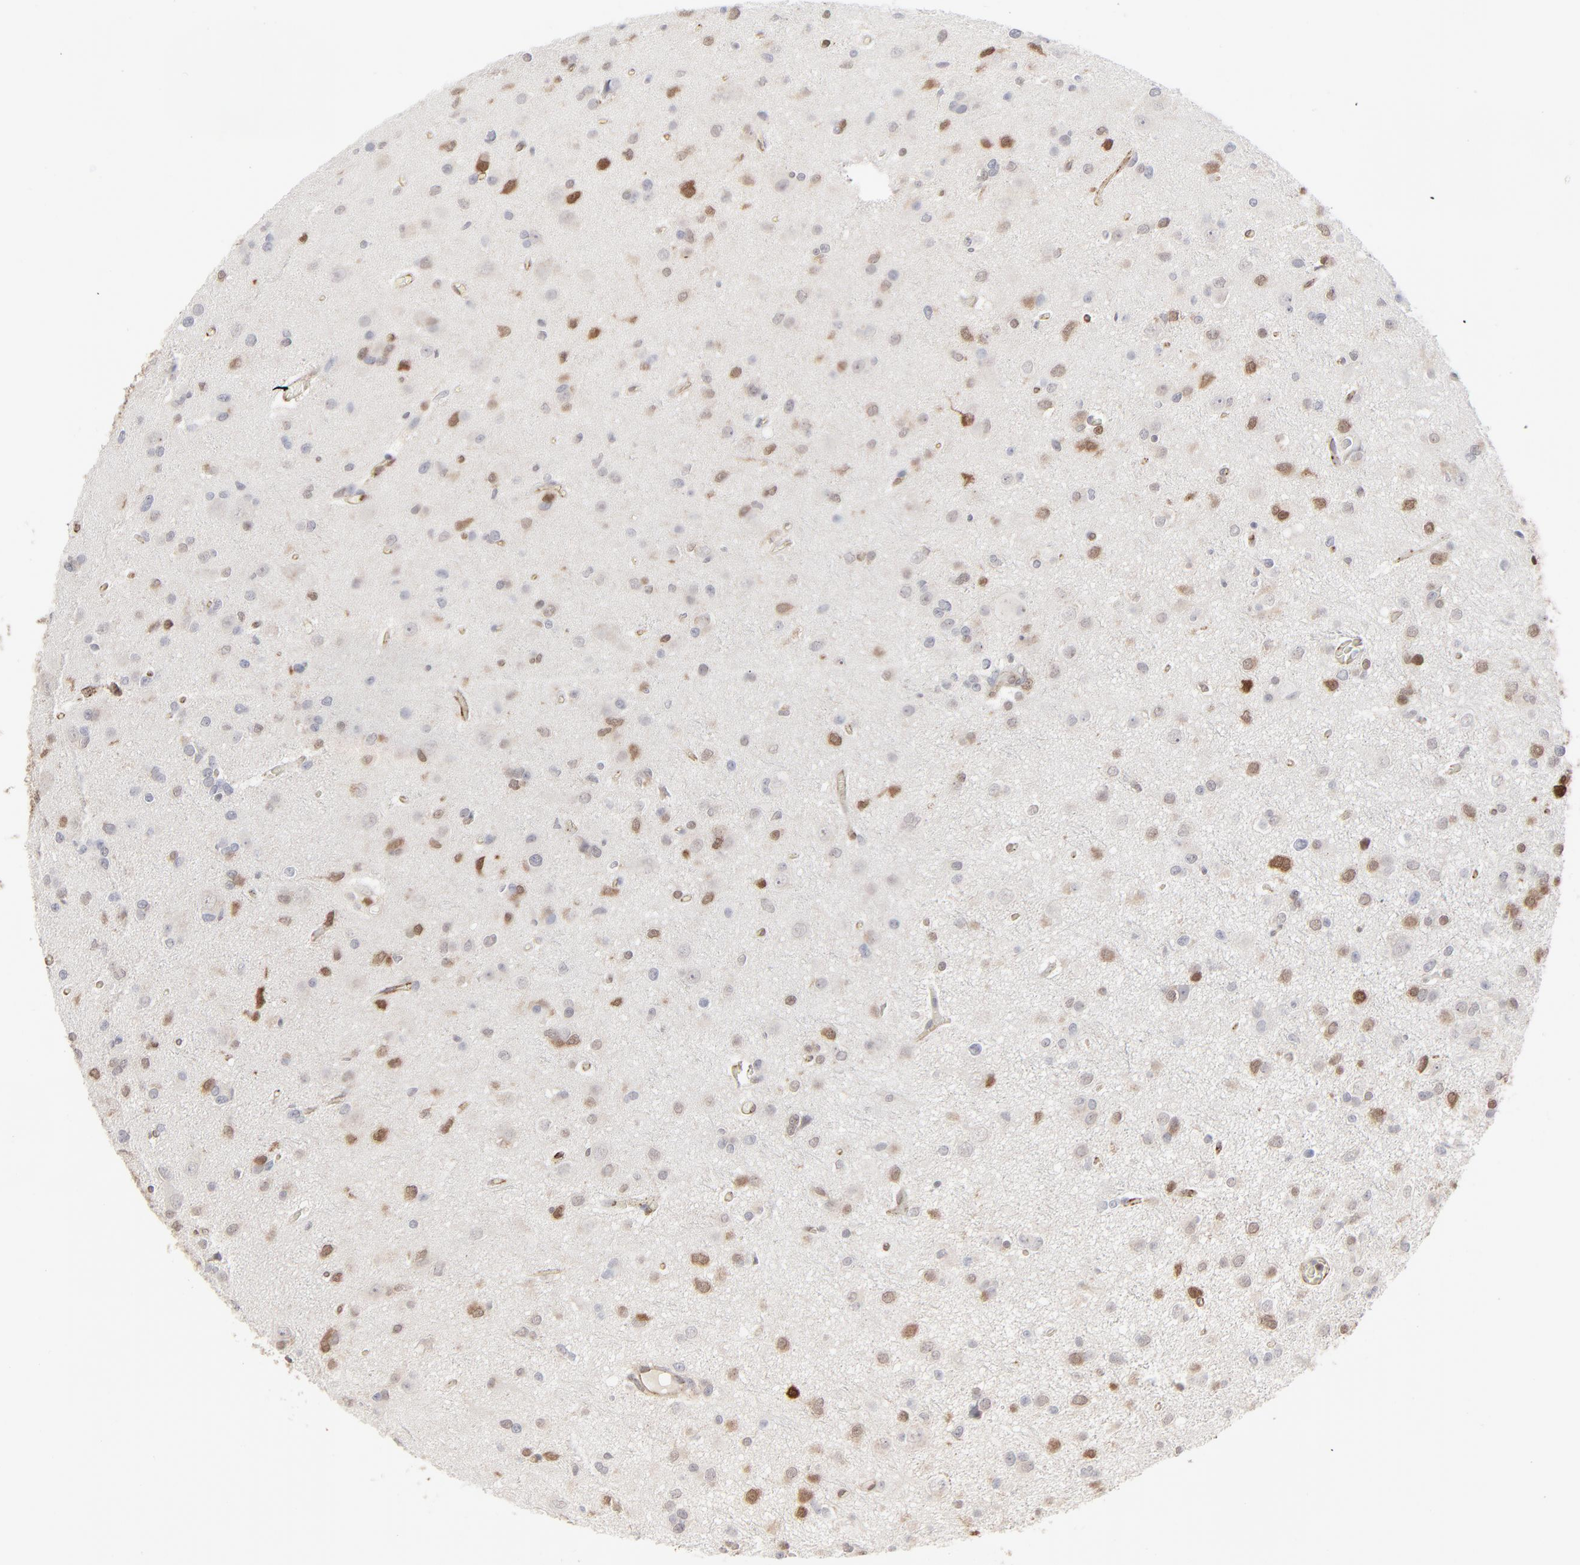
{"staining": {"intensity": "weak", "quantity": "<25%", "location": "nuclear"}, "tissue": "glioma", "cell_type": "Tumor cells", "image_type": "cancer", "snomed": [{"axis": "morphology", "description": "Glioma, malignant, Low grade"}, {"axis": "topography", "description": "Brain"}], "caption": "This is a photomicrograph of immunohistochemistry staining of glioma, which shows no positivity in tumor cells.", "gene": "CDK6", "patient": {"sex": "male", "age": 42}}